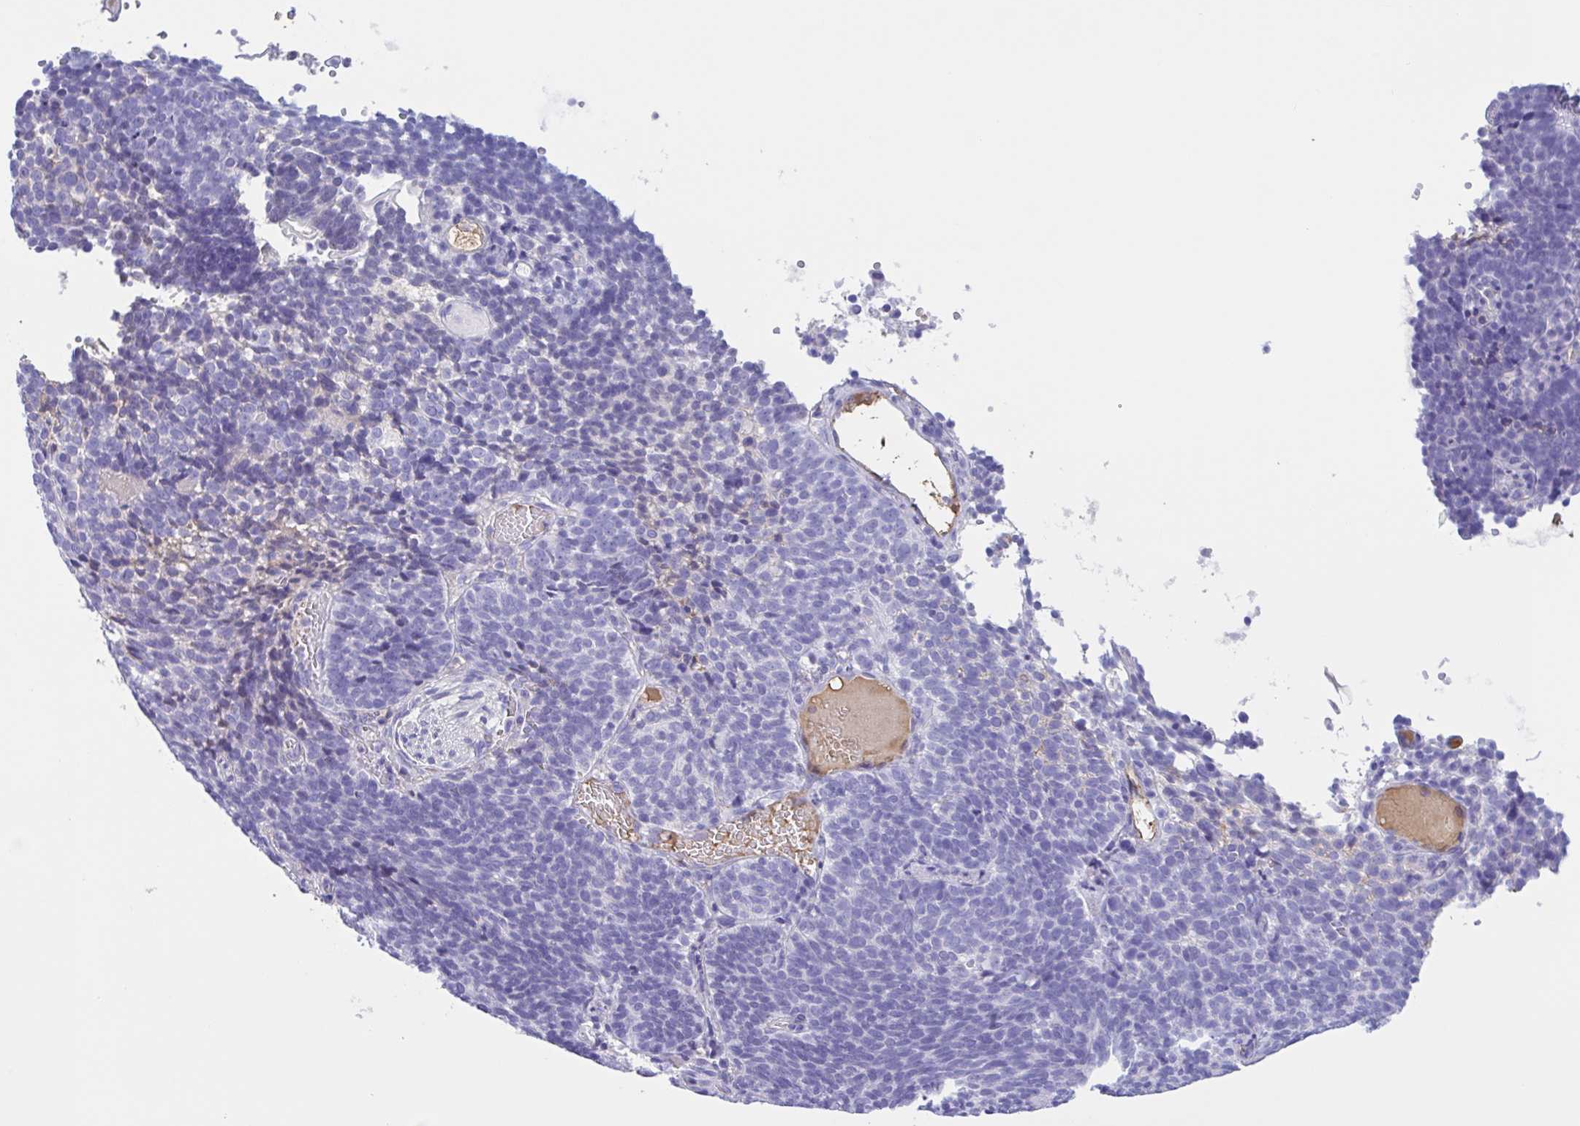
{"staining": {"intensity": "negative", "quantity": "none", "location": "none"}, "tissue": "cervical cancer", "cell_type": "Tumor cells", "image_type": "cancer", "snomed": [{"axis": "morphology", "description": "Normal tissue, NOS"}, {"axis": "morphology", "description": "Squamous cell carcinoma, NOS"}, {"axis": "topography", "description": "Cervix"}], "caption": "Immunohistochemistry (IHC) of cervical cancer reveals no expression in tumor cells.", "gene": "LARGE2", "patient": {"sex": "female", "age": 39}}